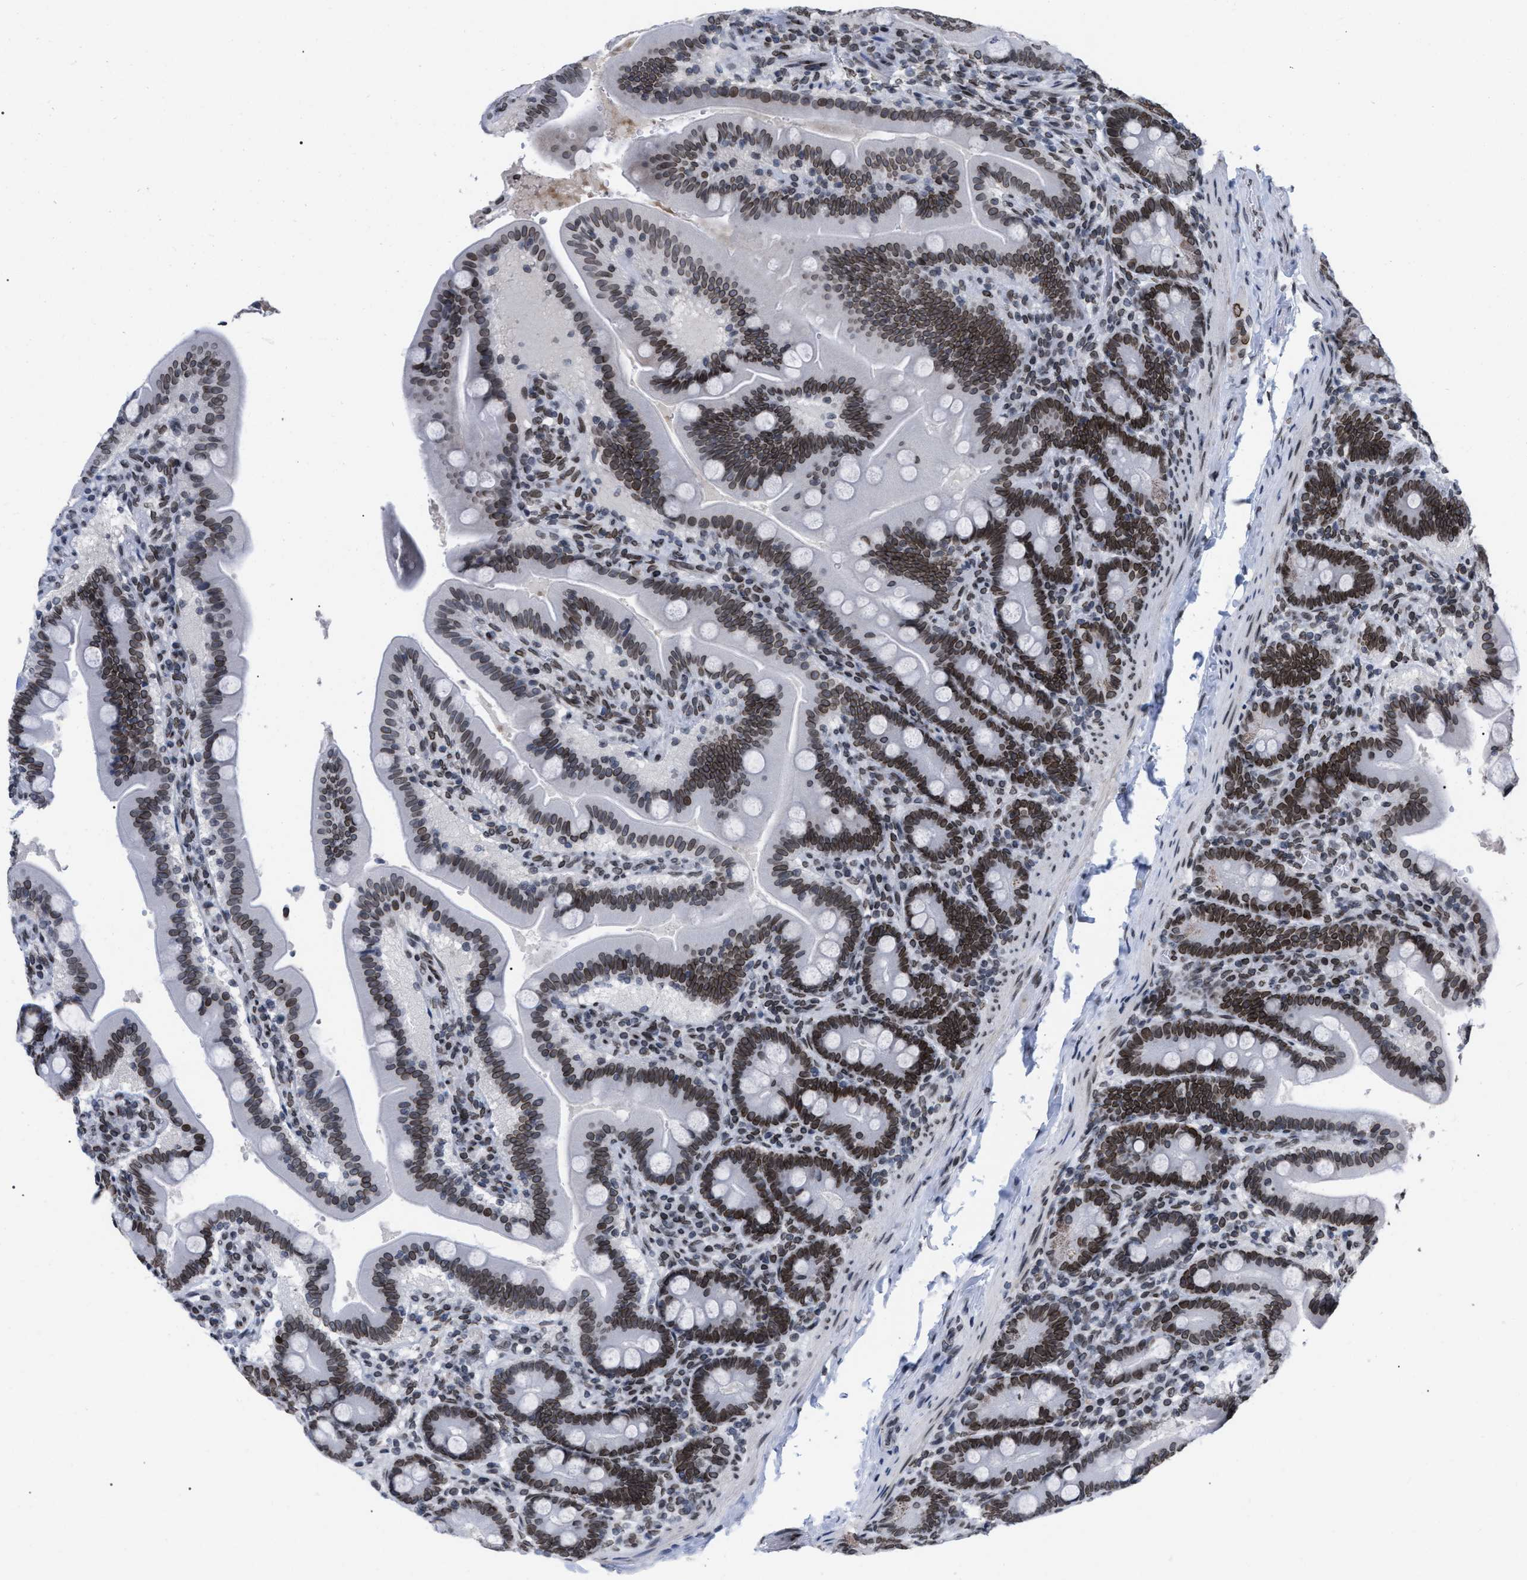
{"staining": {"intensity": "strong", "quantity": ">75%", "location": "cytoplasmic/membranous,nuclear"}, "tissue": "duodenum", "cell_type": "Glandular cells", "image_type": "normal", "snomed": [{"axis": "morphology", "description": "Normal tissue, NOS"}, {"axis": "topography", "description": "Duodenum"}], "caption": "Immunohistochemical staining of benign human duodenum demonstrates high levels of strong cytoplasmic/membranous,nuclear staining in approximately >75% of glandular cells. The protein of interest is stained brown, and the nuclei are stained in blue (DAB (3,3'-diaminobenzidine) IHC with brightfield microscopy, high magnification).", "gene": "TPR", "patient": {"sex": "male", "age": 54}}